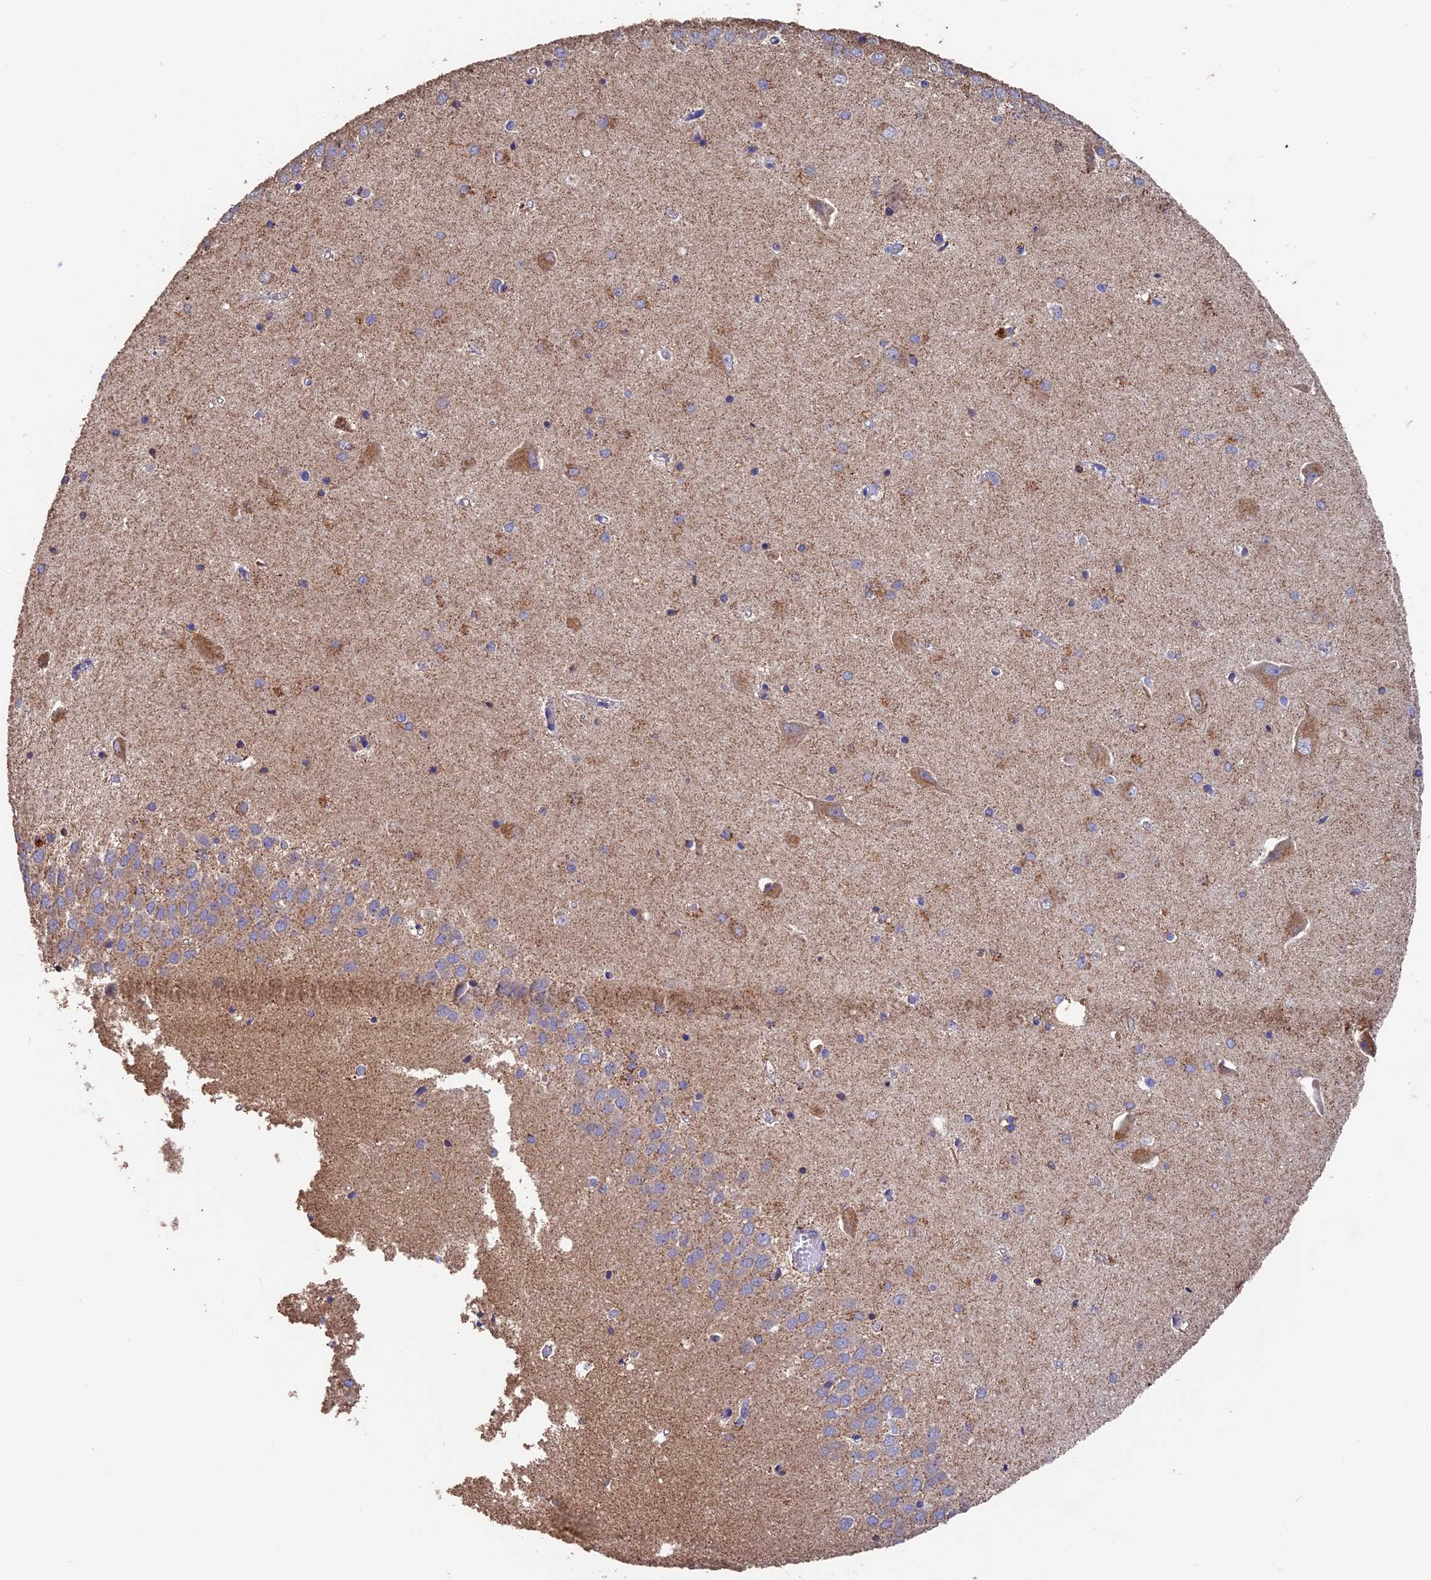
{"staining": {"intensity": "weak", "quantity": "25%-75%", "location": "cytoplasmic/membranous"}, "tissue": "hippocampus", "cell_type": "Glial cells", "image_type": "normal", "snomed": [{"axis": "morphology", "description": "Normal tissue, NOS"}, {"axis": "topography", "description": "Hippocampus"}], "caption": "Protein analysis of benign hippocampus exhibits weak cytoplasmic/membranous positivity in about 25%-75% of glial cells. (IHC, brightfield microscopy, high magnification).", "gene": "ADAT1", "patient": {"sex": "male", "age": 45}}